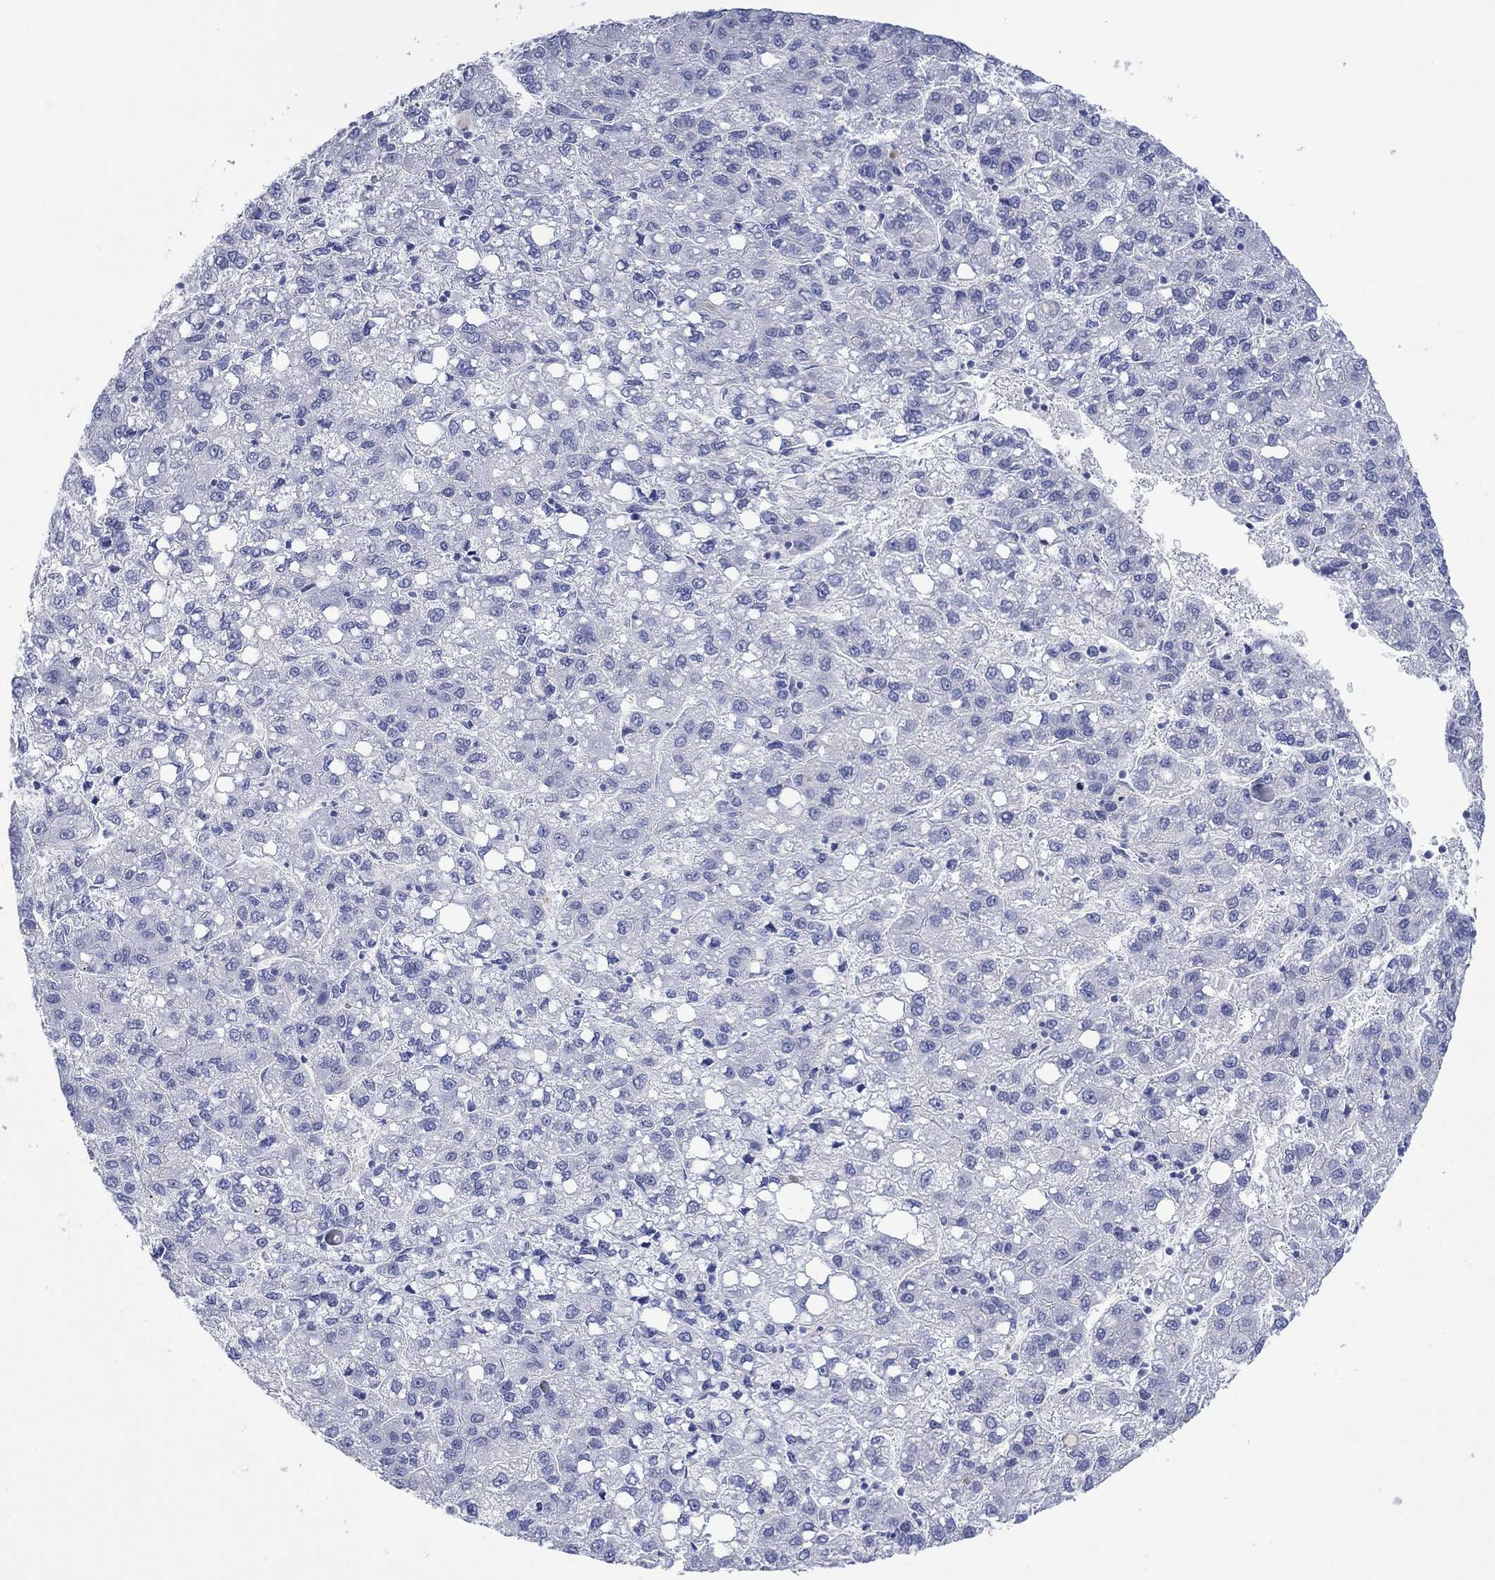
{"staining": {"intensity": "negative", "quantity": "none", "location": "none"}, "tissue": "liver cancer", "cell_type": "Tumor cells", "image_type": "cancer", "snomed": [{"axis": "morphology", "description": "Carcinoma, Hepatocellular, NOS"}, {"axis": "topography", "description": "Liver"}], "caption": "IHC image of hepatocellular carcinoma (liver) stained for a protein (brown), which shows no expression in tumor cells.", "gene": "MLANA", "patient": {"sex": "female", "age": 82}}